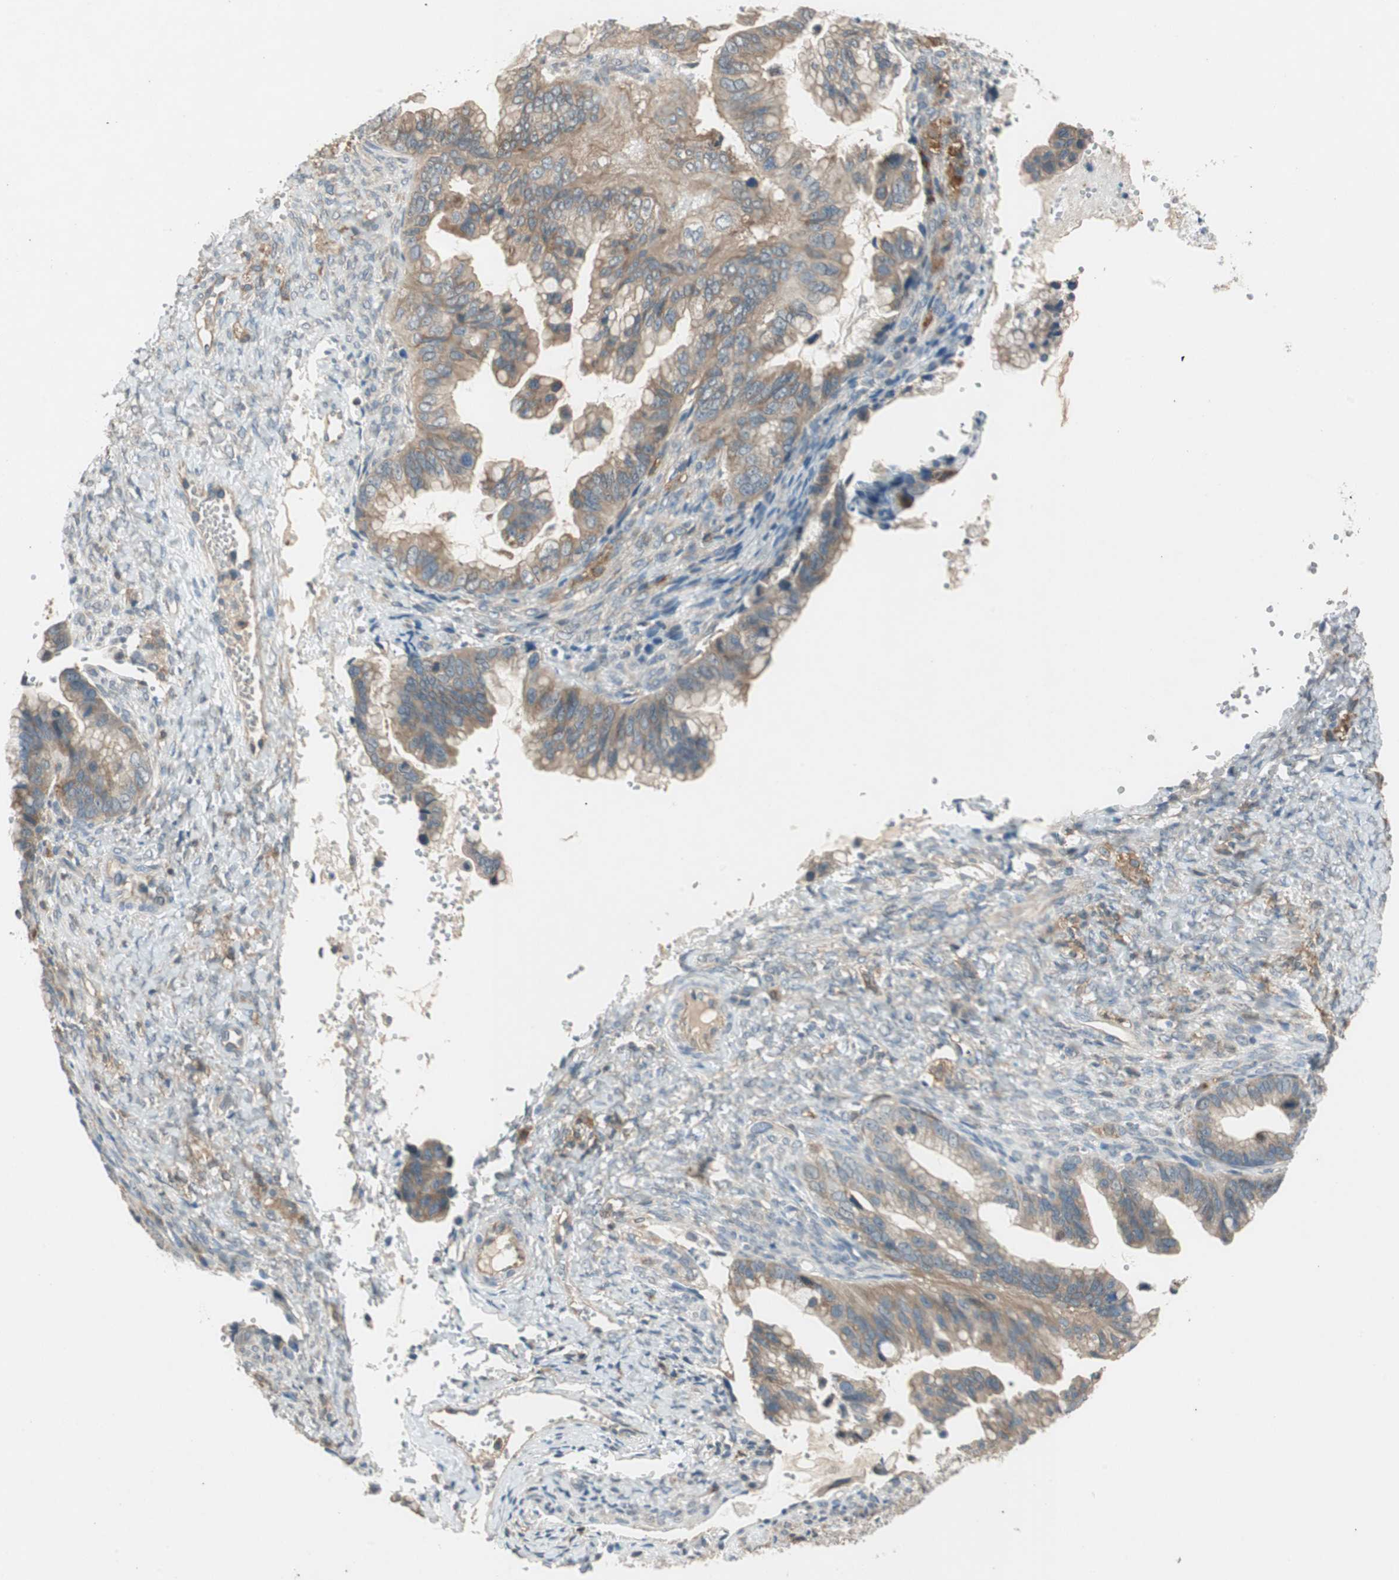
{"staining": {"intensity": "moderate", "quantity": ">75%", "location": "cytoplasmic/membranous"}, "tissue": "ovarian cancer", "cell_type": "Tumor cells", "image_type": "cancer", "snomed": [{"axis": "morphology", "description": "Cystadenocarcinoma, mucinous, NOS"}, {"axis": "topography", "description": "Ovary"}], "caption": "Brown immunohistochemical staining in human mucinous cystadenocarcinoma (ovarian) exhibits moderate cytoplasmic/membranous expression in approximately >75% of tumor cells. The protein of interest is shown in brown color, while the nuclei are stained blue.", "gene": "NCLN", "patient": {"sex": "female", "age": 36}}